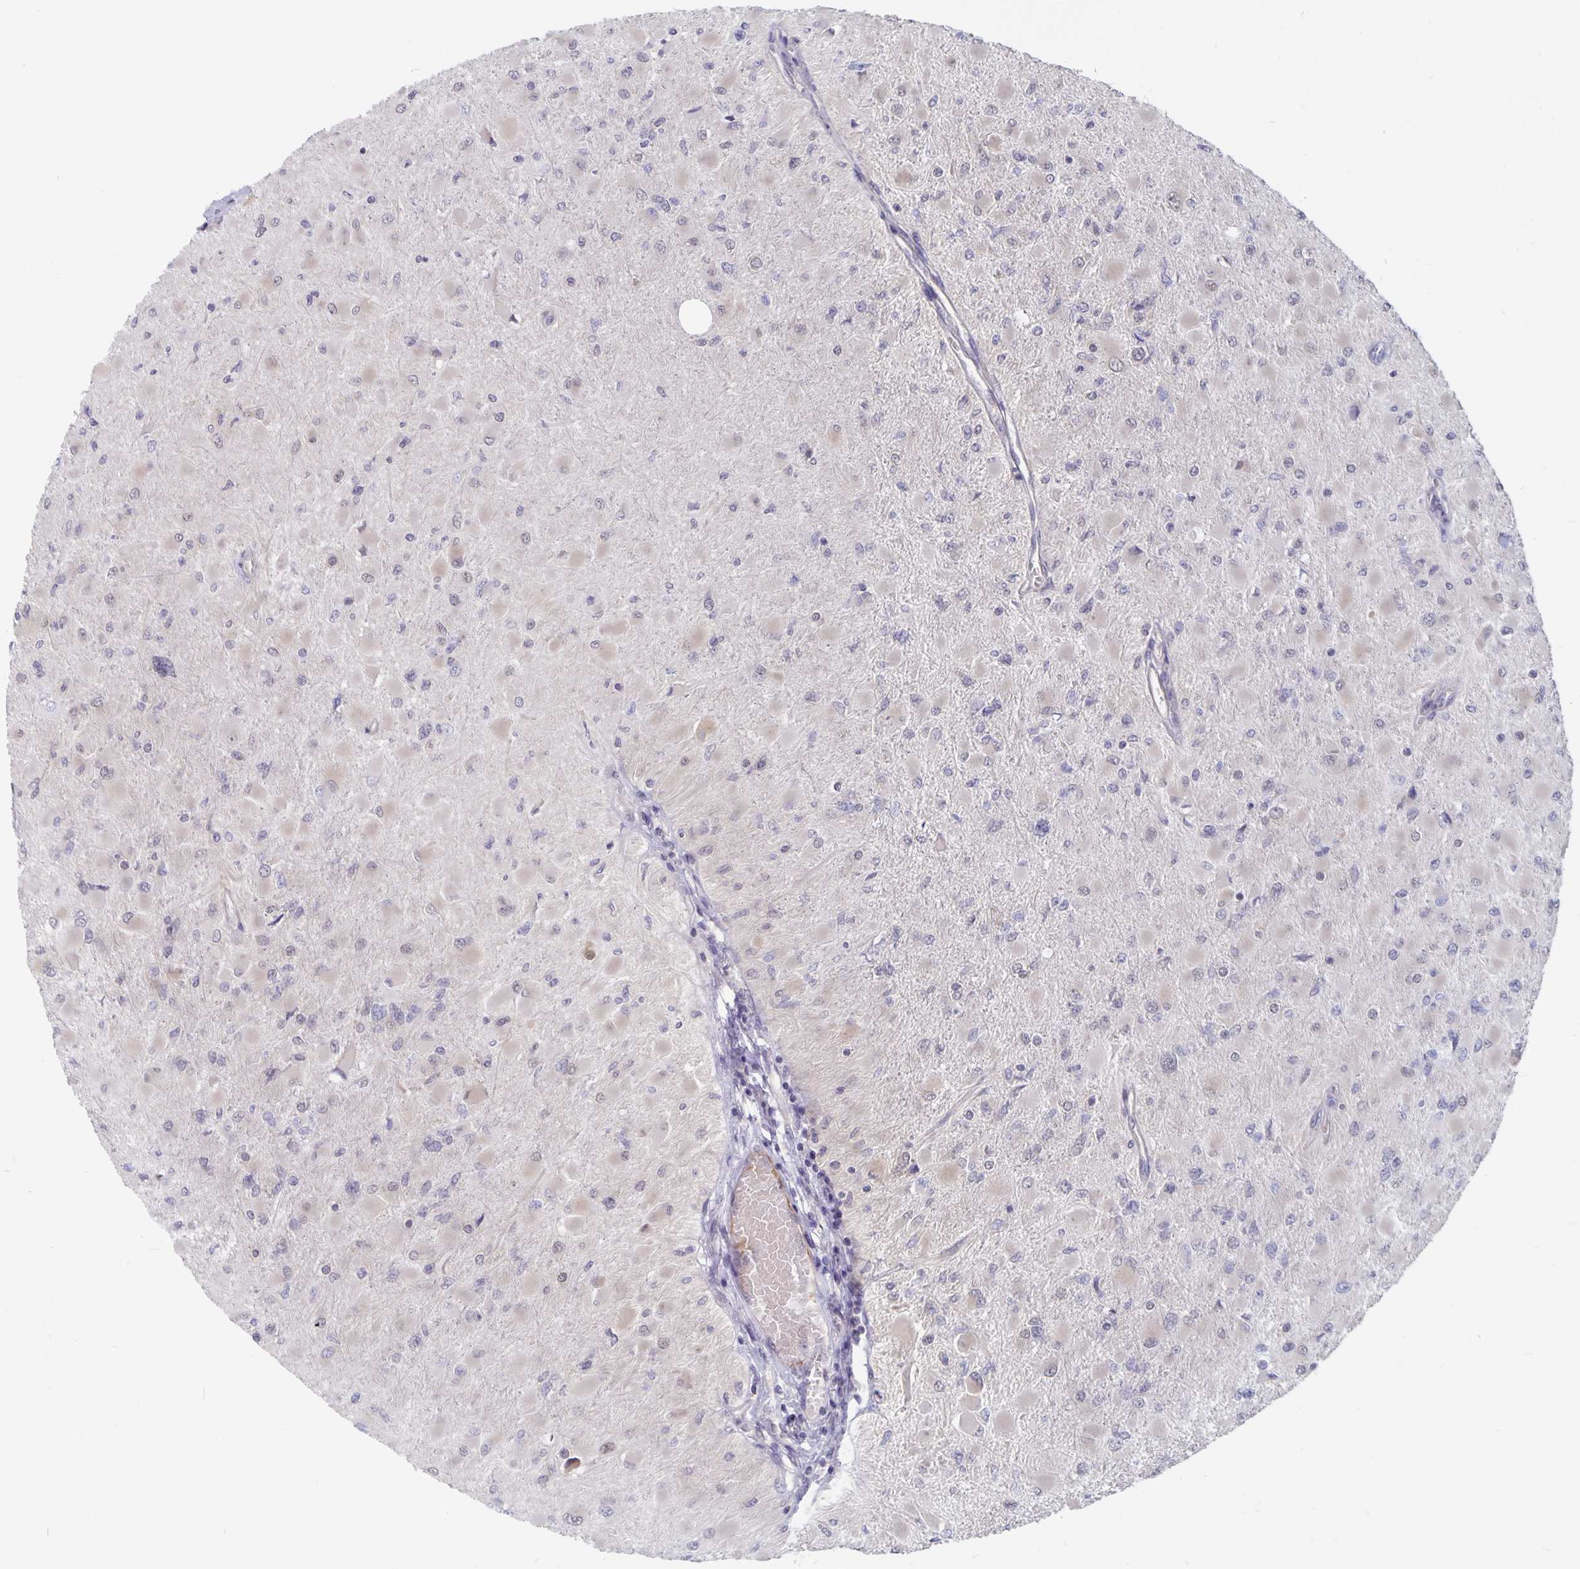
{"staining": {"intensity": "negative", "quantity": "none", "location": "none"}, "tissue": "glioma", "cell_type": "Tumor cells", "image_type": "cancer", "snomed": [{"axis": "morphology", "description": "Glioma, malignant, High grade"}, {"axis": "topography", "description": "Cerebral cortex"}], "caption": "Human high-grade glioma (malignant) stained for a protein using immunohistochemistry (IHC) displays no staining in tumor cells.", "gene": "BAG6", "patient": {"sex": "female", "age": 36}}